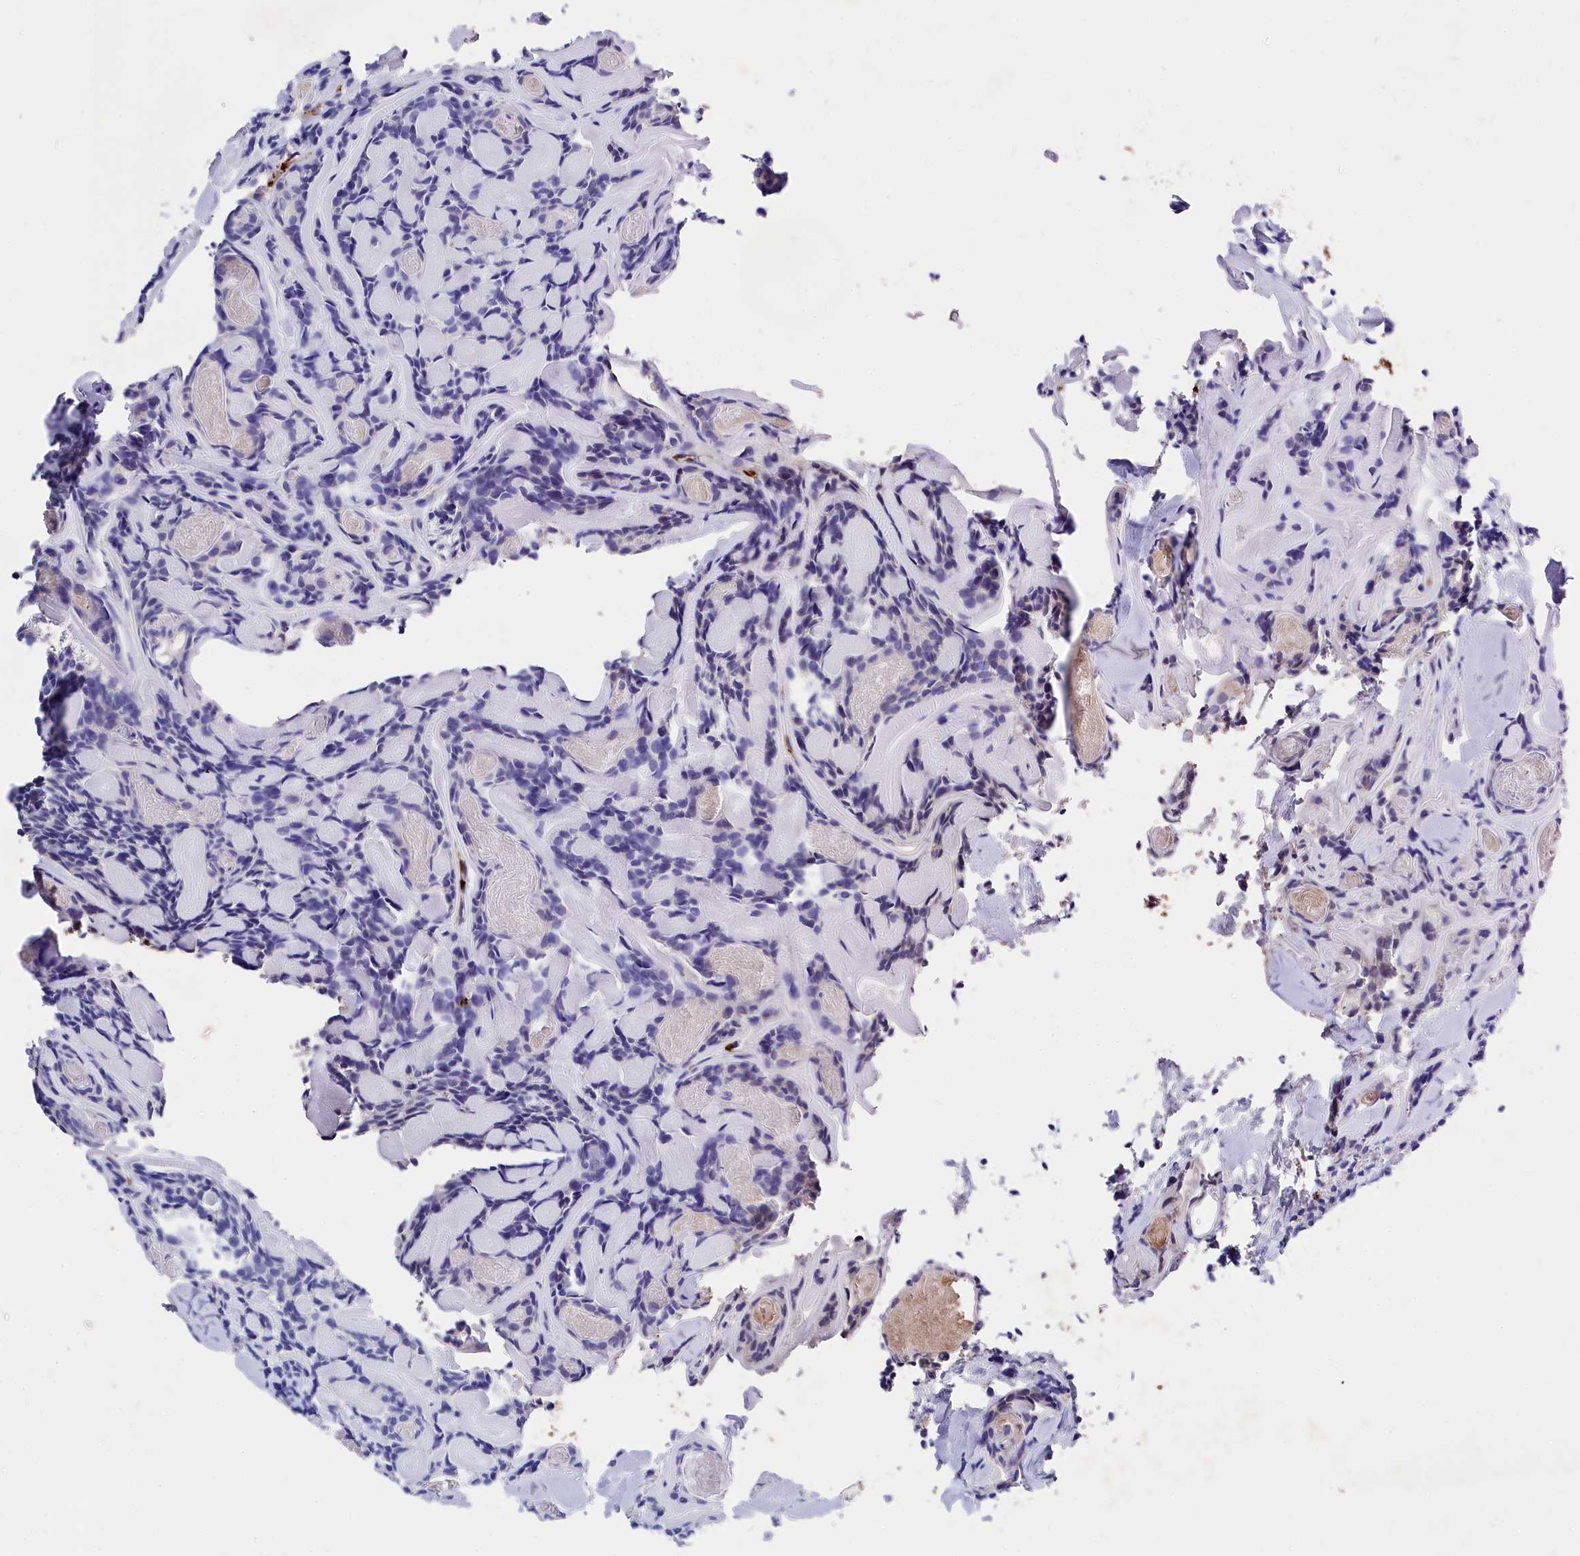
{"staining": {"intensity": "negative", "quantity": "none", "location": "none"}, "tissue": "head and neck cancer", "cell_type": "Tumor cells", "image_type": "cancer", "snomed": [{"axis": "morphology", "description": "Adenocarcinoma, NOS"}, {"axis": "topography", "description": "Salivary gland"}, {"axis": "topography", "description": "Head-Neck"}], "caption": "High power microscopy photomicrograph of an immunohistochemistry (IHC) image of head and neck cancer, revealing no significant positivity in tumor cells.", "gene": "RPUSD3", "patient": {"sex": "female", "age": 63}}